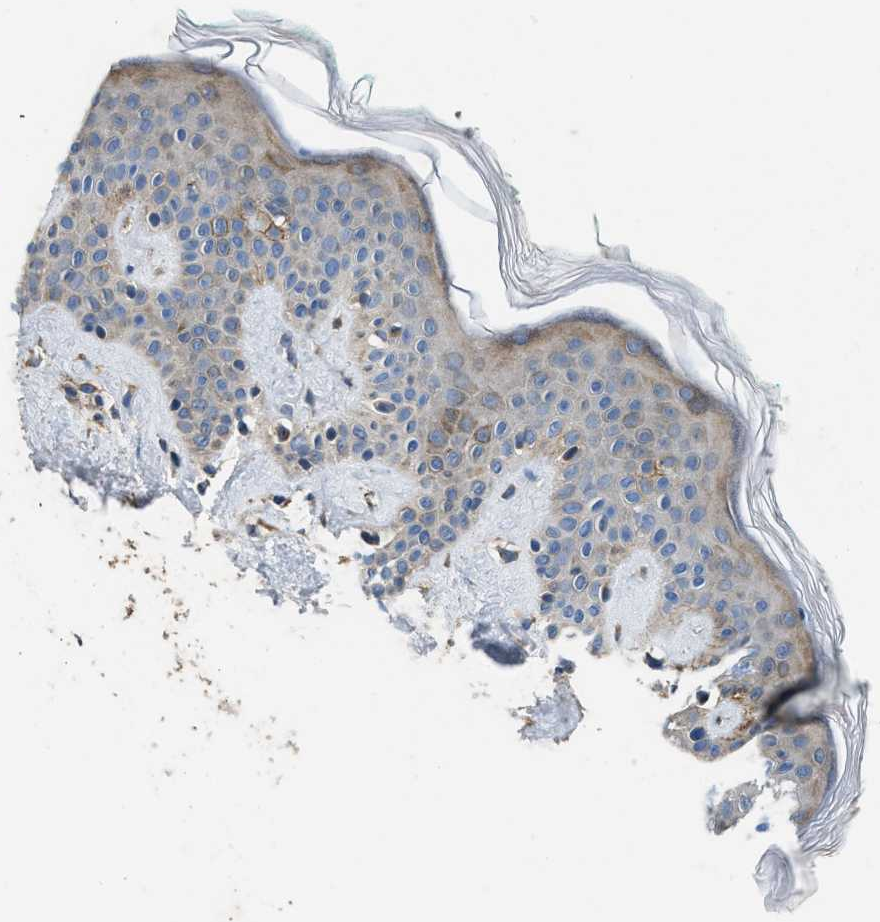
{"staining": {"intensity": "weak", "quantity": ">75%", "location": "cytoplasmic/membranous"}, "tissue": "skin", "cell_type": "Fibroblasts", "image_type": "normal", "snomed": [{"axis": "morphology", "description": "Normal tissue, NOS"}, {"axis": "topography", "description": "Skin"}], "caption": "Approximately >75% of fibroblasts in unremarkable skin reveal weak cytoplasmic/membranous protein staining as visualized by brown immunohistochemical staining.", "gene": "TMEM150A", "patient": {"sex": "male", "age": 30}}